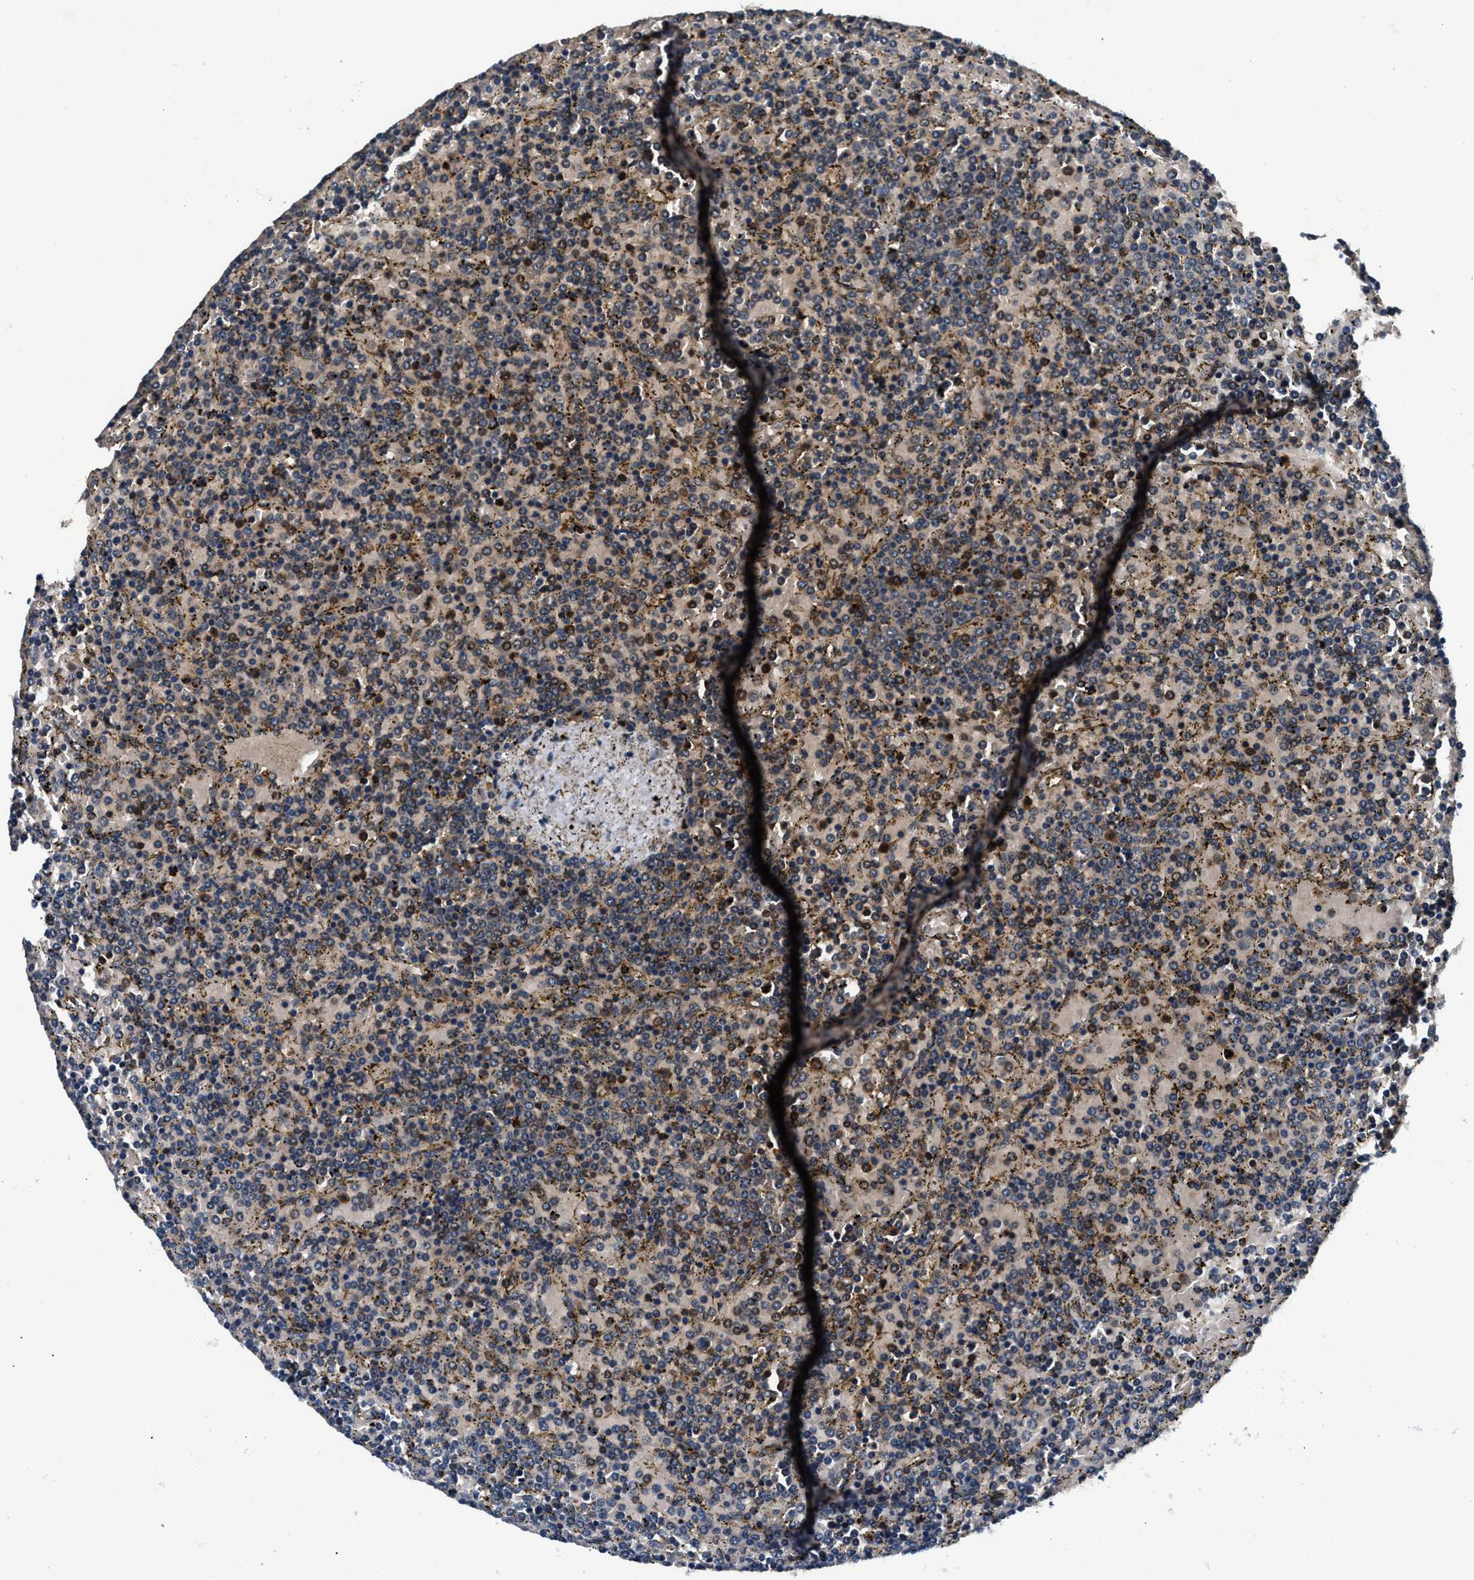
{"staining": {"intensity": "moderate", "quantity": "<25%", "location": "cytoplasmic/membranous"}, "tissue": "lymphoma", "cell_type": "Tumor cells", "image_type": "cancer", "snomed": [{"axis": "morphology", "description": "Malignant lymphoma, non-Hodgkin's type, Low grade"}, {"axis": "topography", "description": "Spleen"}], "caption": "Immunohistochemistry (IHC) histopathology image of low-grade malignant lymphoma, non-Hodgkin's type stained for a protein (brown), which reveals low levels of moderate cytoplasmic/membranous staining in about <25% of tumor cells.", "gene": "IMMT", "patient": {"sex": "female", "age": 77}}